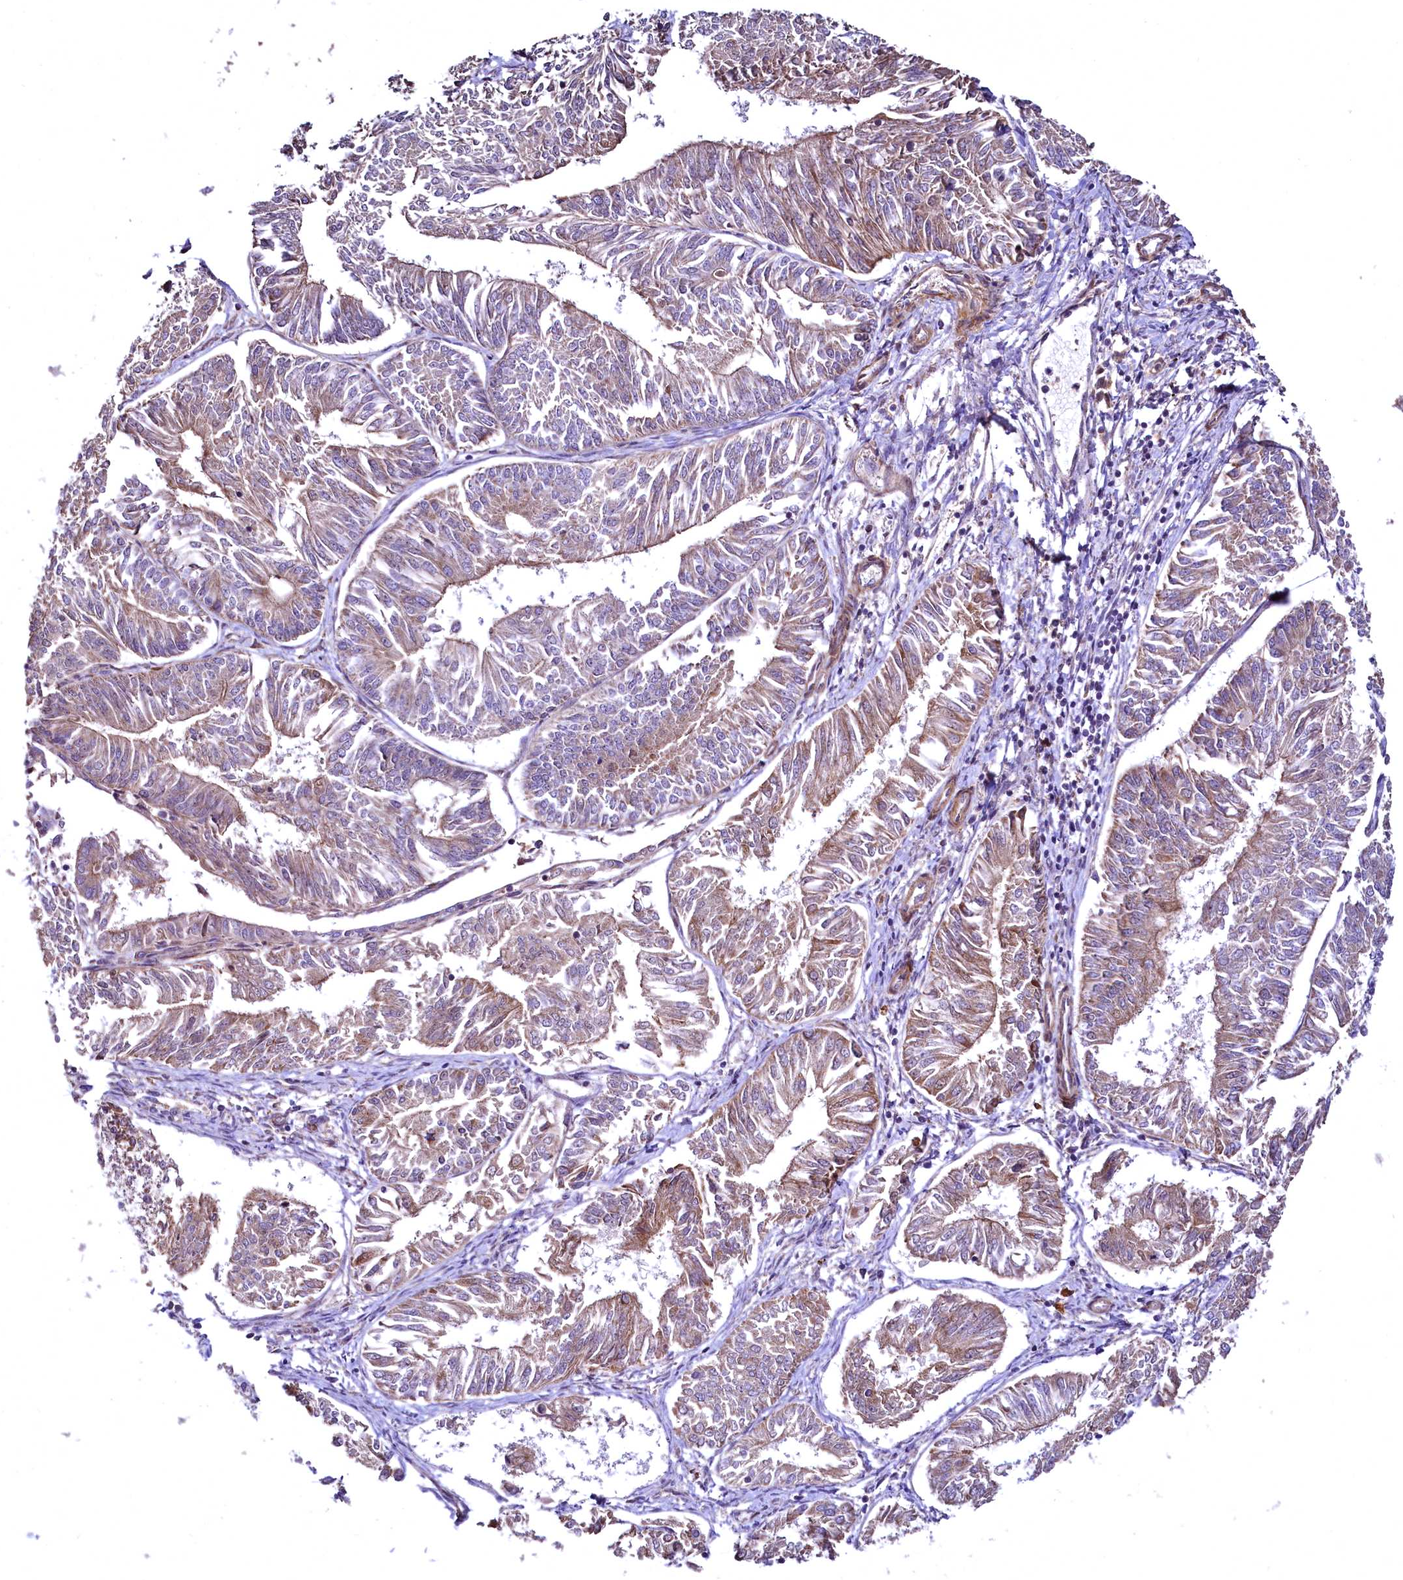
{"staining": {"intensity": "moderate", "quantity": ">75%", "location": "cytoplasmic/membranous"}, "tissue": "endometrial cancer", "cell_type": "Tumor cells", "image_type": "cancer", "snomed": [{"axis": "morphology", "description": "Adenocarcinoma, NOS"}, {"axis": "topography", "description": "Endometrium"}], "caption": "Protein analysis of adenocarcinoma (endometrial) tissue shows moderate cytoplasmic/membranous staining in approximately >75% of tumor cells.", "gene": "TBCEL", "patient": {"sex": "female", "age": 58}}